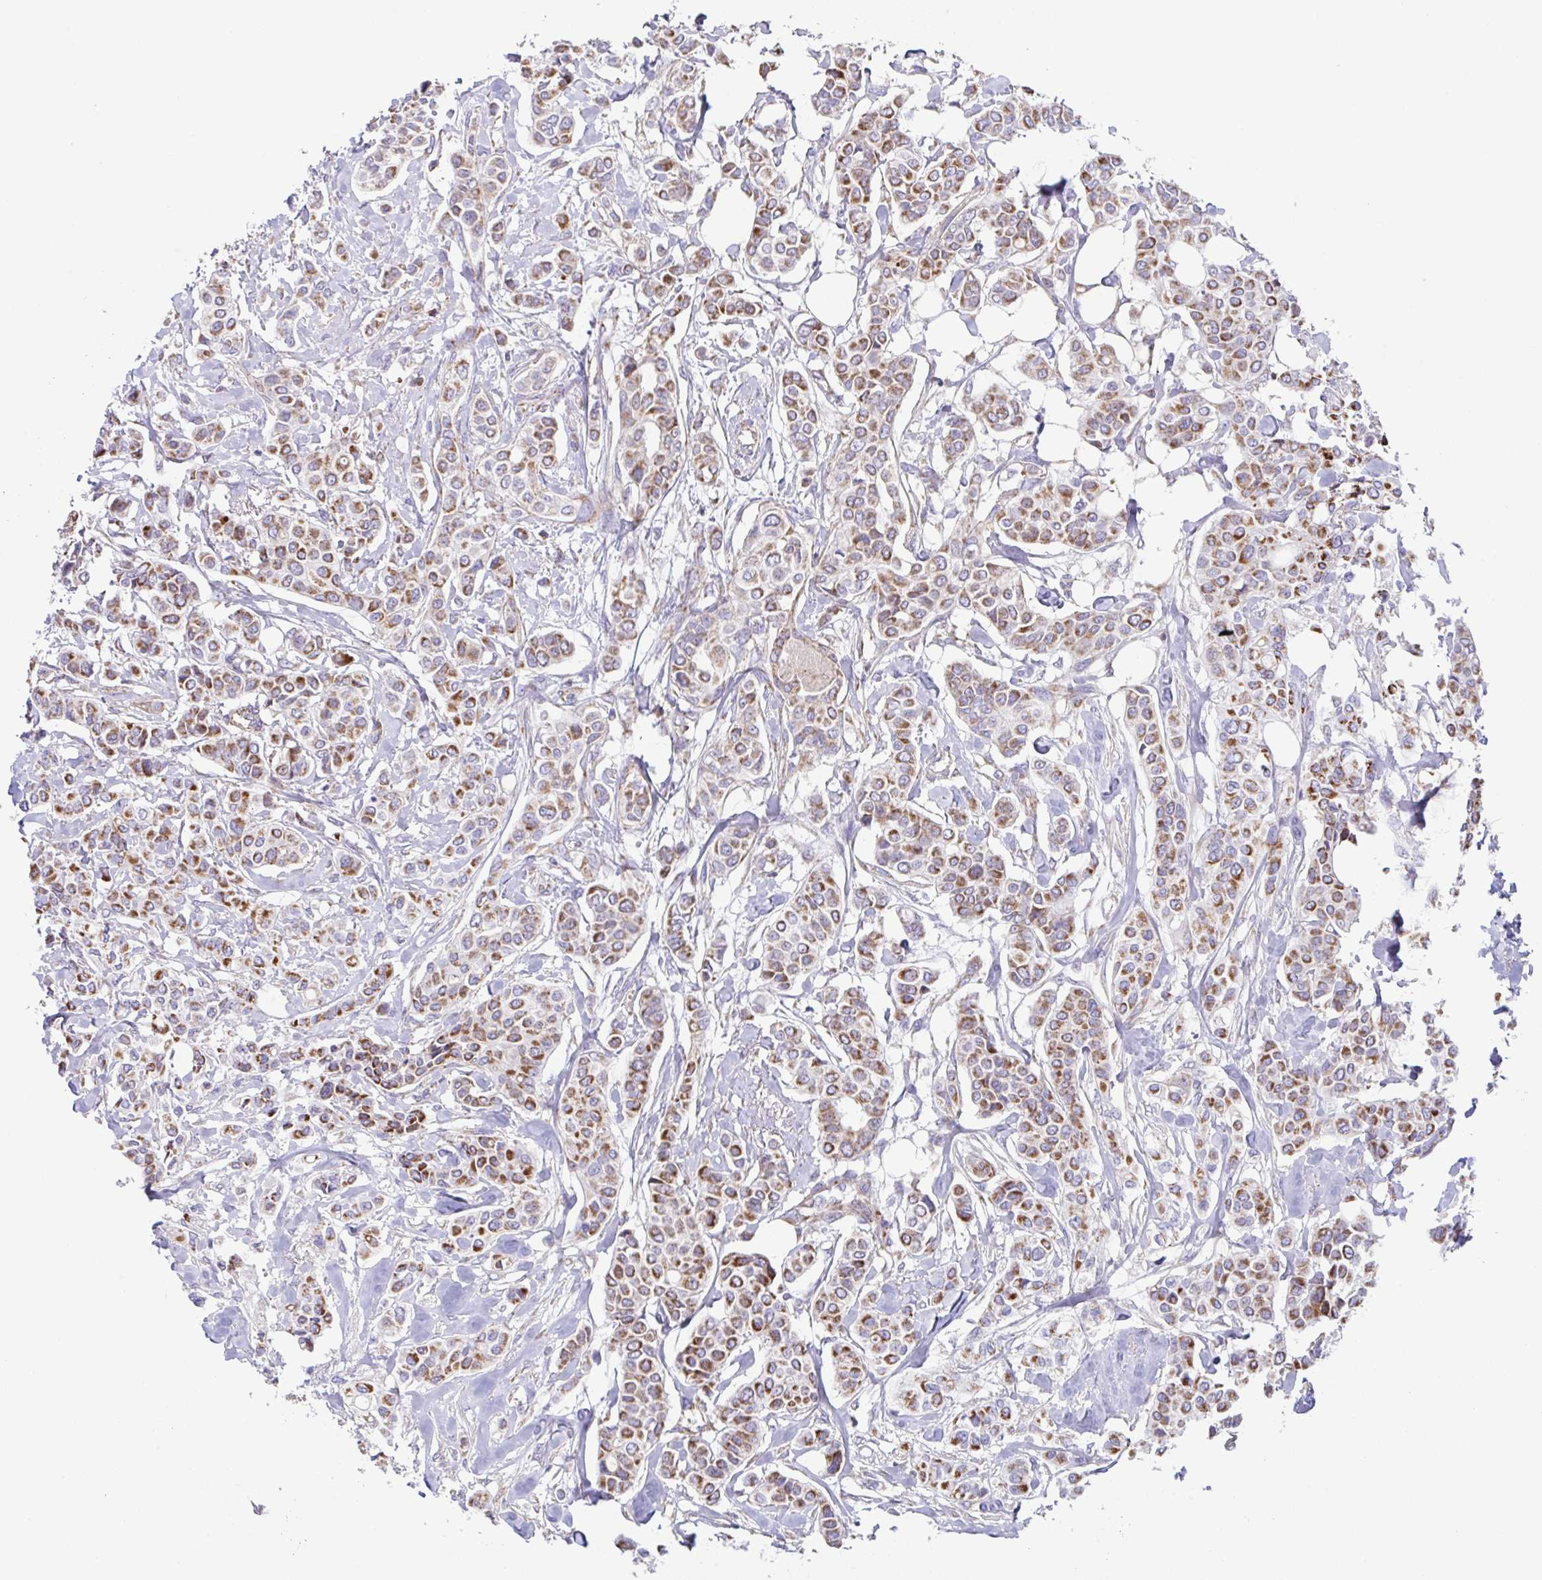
{"staining": {"intensity": "strong", "quantity": ">75%", "location": "cytoplasmic/membranous"}, "tissue": "breast cancer", "cell_type": "Tumor cells", "image_type": "cancer", "snomed": [{"axis": "morphology", "description": "Lobular carcinoma"}, {"axis": "topography", "description": "Breast"}], "caption": "Breast lobular carcinoma stained with DAB (3,3'-diaminobenzidine) IHC shows high levels of strong cytoplasmic/membranous staining in approximately >75% of tumor cells. (Stains: DAB in brown, nuclei in blue, Microscopy: brightfield microscopy at high magnification).", "gene": "DOK7", "patient": {"sex": "female", "age": 51}}